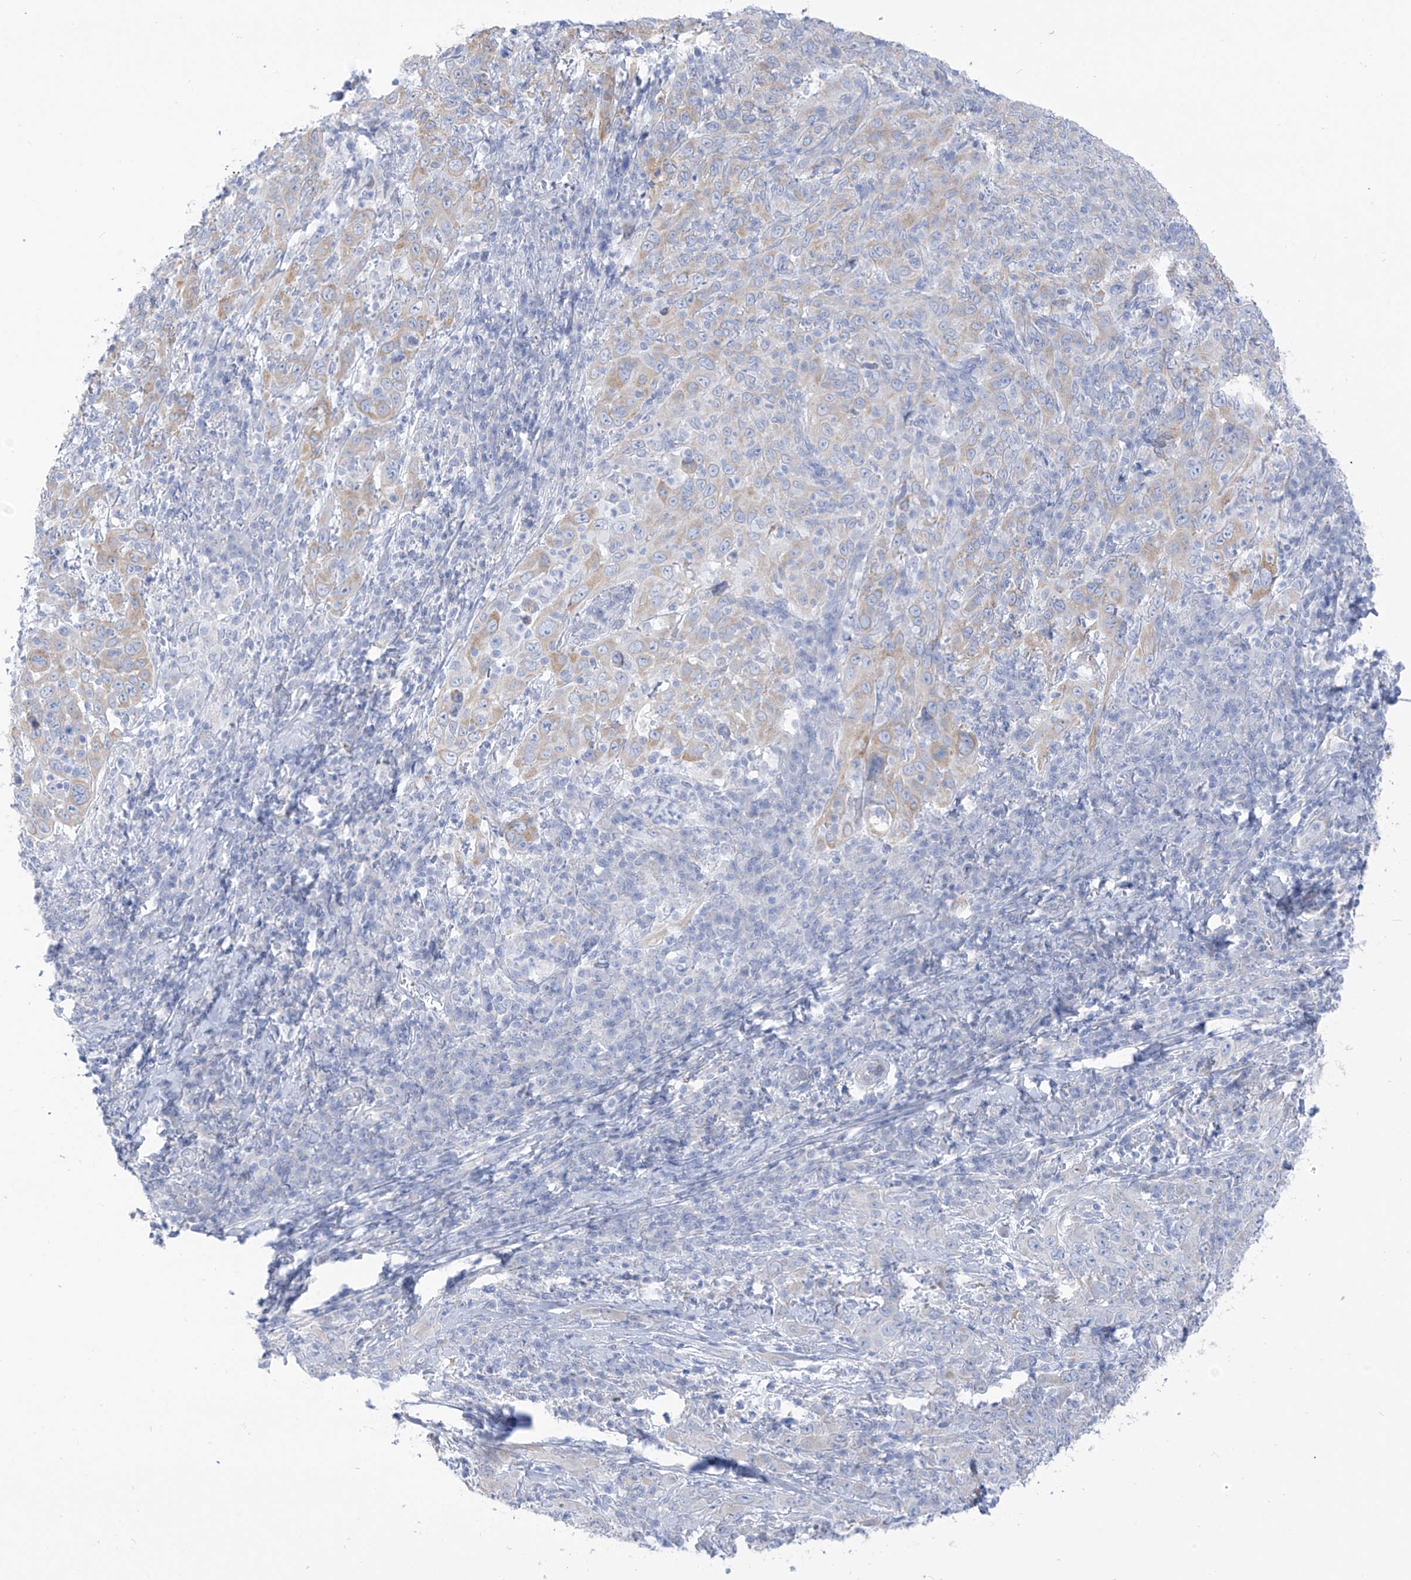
{"staining": {"intensity": "weak", "quantity": "25%-75%", "location": "cytoplasmic/membranous"}, "tissue": "cervical cancer", "cell_type": "Tumor cells", "image_type": "cancer", "snomed": [{"axis": "morphology", "description": "Squamous cell carcinoma, NOS"}, {"axis": "topography", "description": "Cervix"}], "caption": "High-magnification brightfield microscopy of squamous cell carcinoma (cervical) stained with DAB (brown) and counterstained with hematoxylin (blue). tumor cells exhibit weak cytoplasmic/membranous positivity is appreciated in about25%-75% of cells.", "gene": "RCN2", "patient": {"sex": "female", "age": 46}}